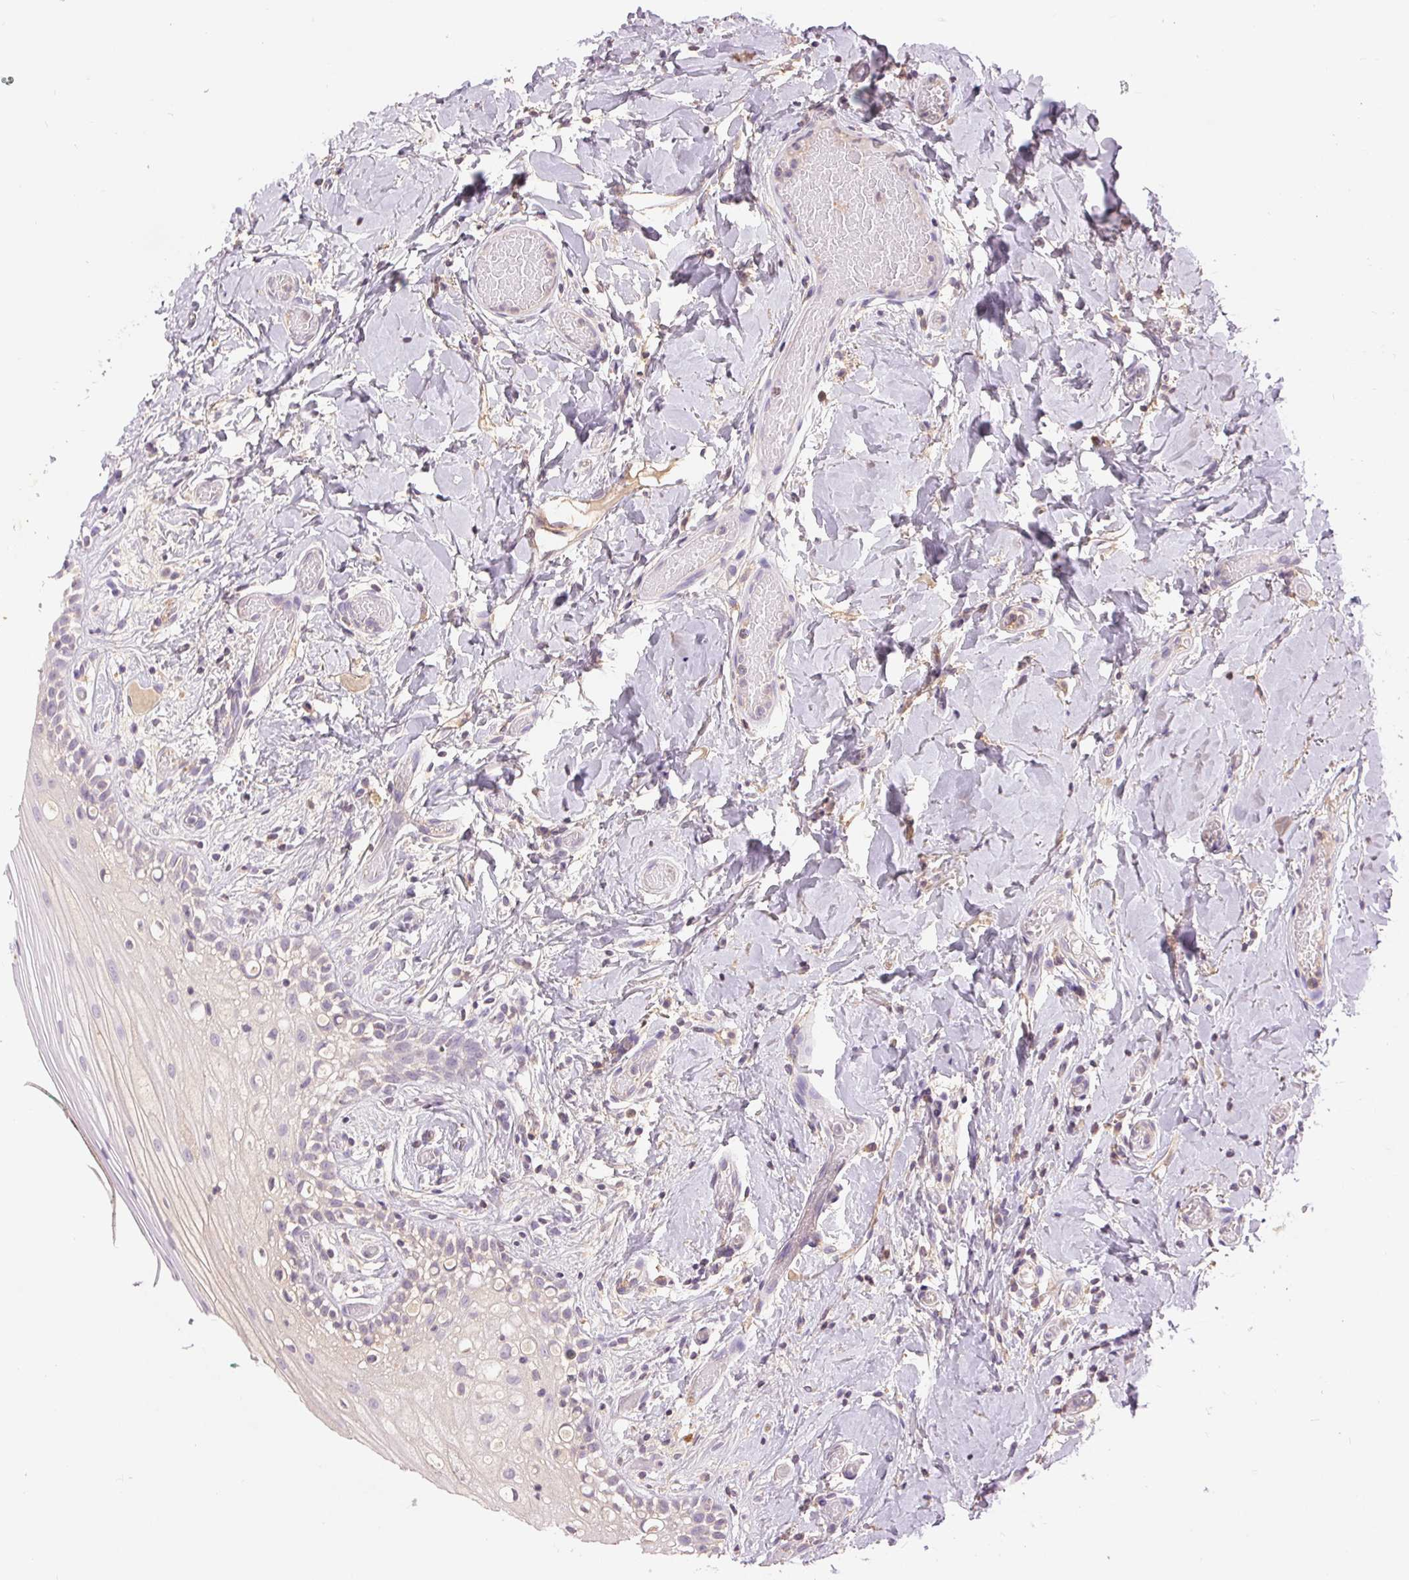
{"staining": {"intensity": "negative", "quantity": "none", "location": "none"}, "tissue": "oral mucosa", "cell_type": "Squamous epithelial cells", "image_type": "normal", "snomed": [{"axis": "morphology", "description": "Normal tissue, NOS"}, {"axis": "topography", "description": "Oral tissue"}], "caption": "This is an immunohistochemistry image of benign human oral mucosa. There is no expression in squamous epithelial cells.", "gene": "FXYD4", "patient": {"sex": "female", "age": 83}}